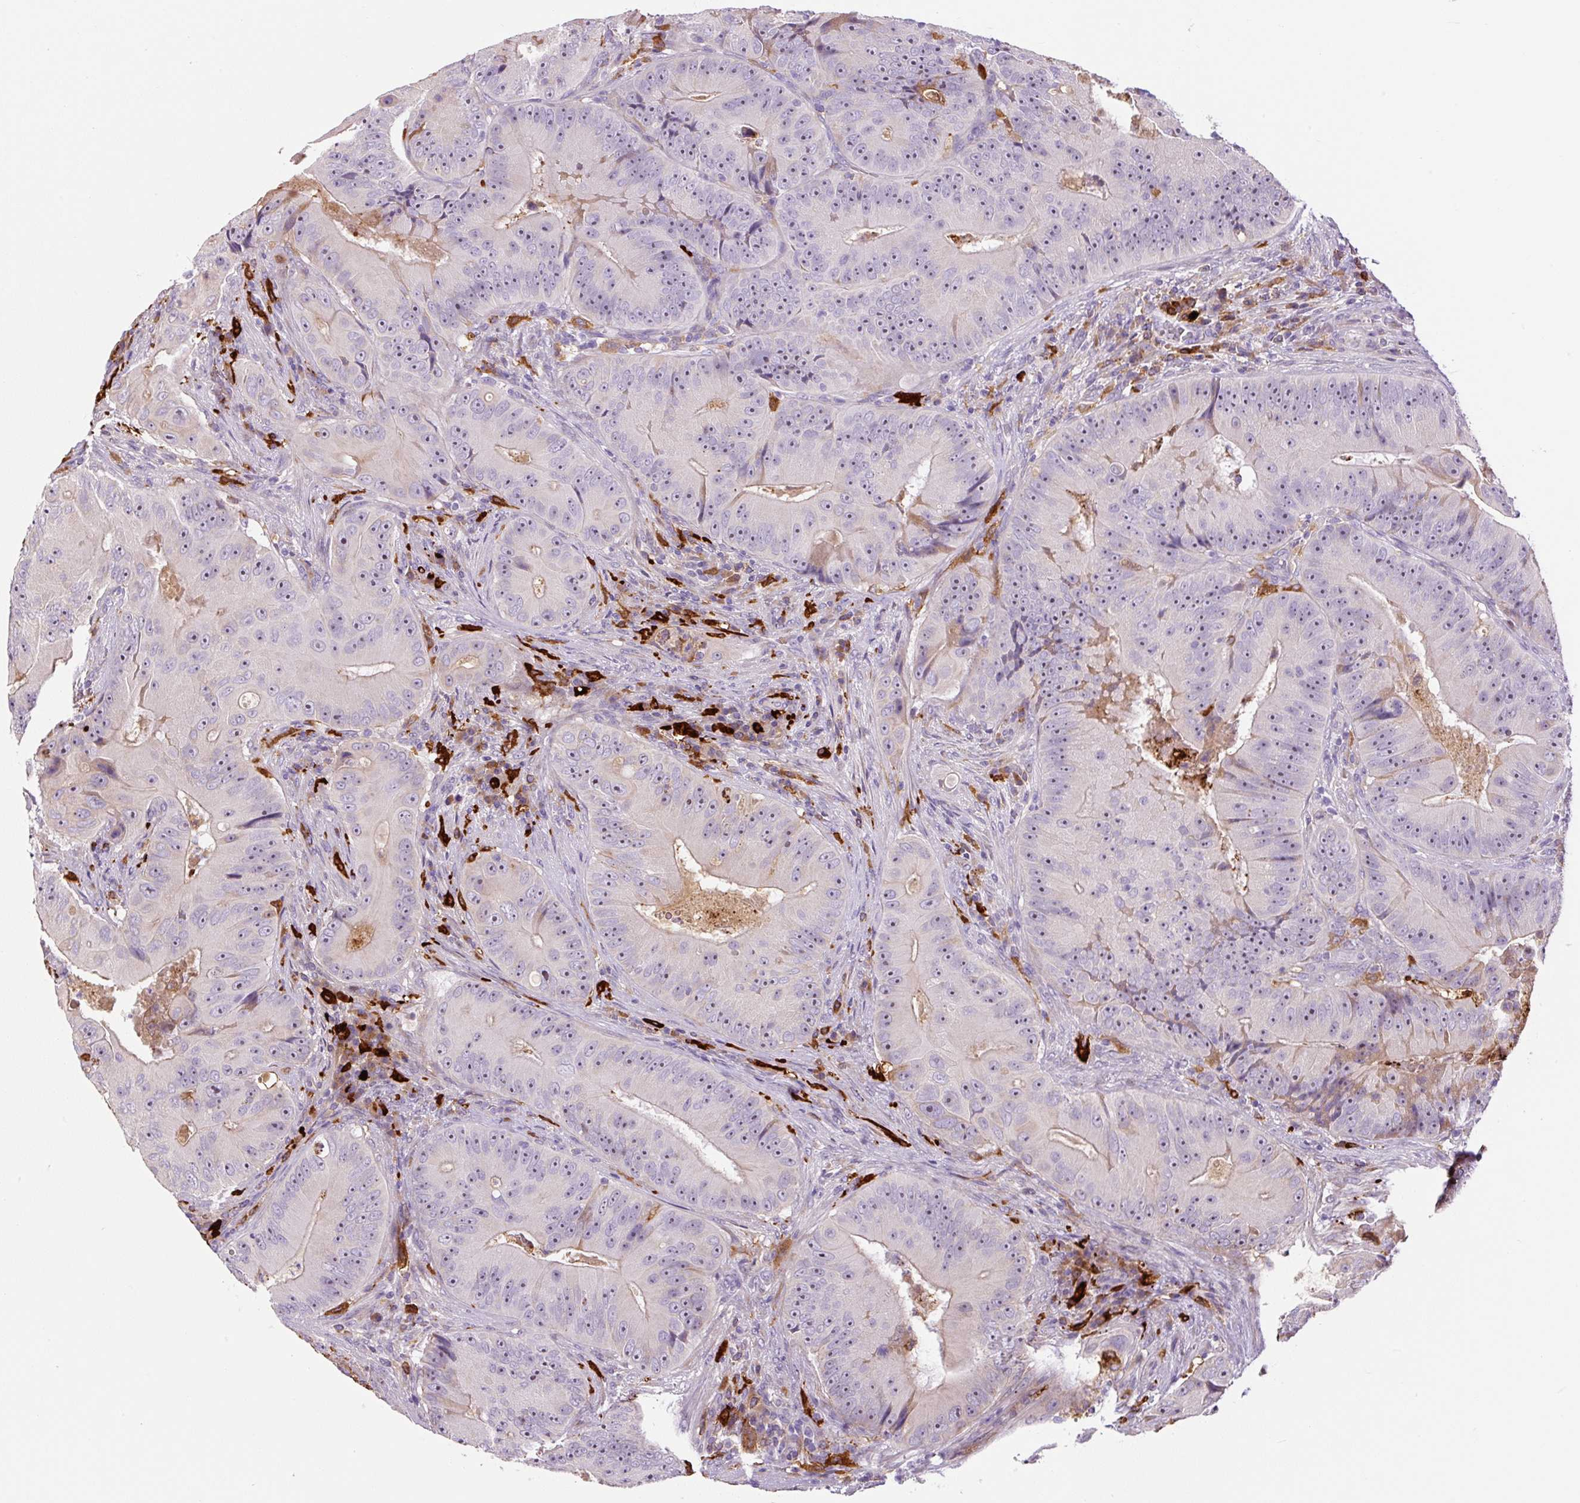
{"staining": {"intensity": "negative", "quantity": "none", "location": "none"}, "tissue": "colorectal cancer", "cell_type": "Tumor cells", "image_type": "cancer", "snomed": [{"axis": "morphology", "description": "Adenocarcinoma, NOS"}, {"axis": "topography", "description": "Colon"}], "caption": "Immunohistochemical staining of human adenocarcinoma (colorectal) exhibits no significant staining in tumor cells.", "gene": "FUT10", "patient": {"sex": "female", "age": 86}}